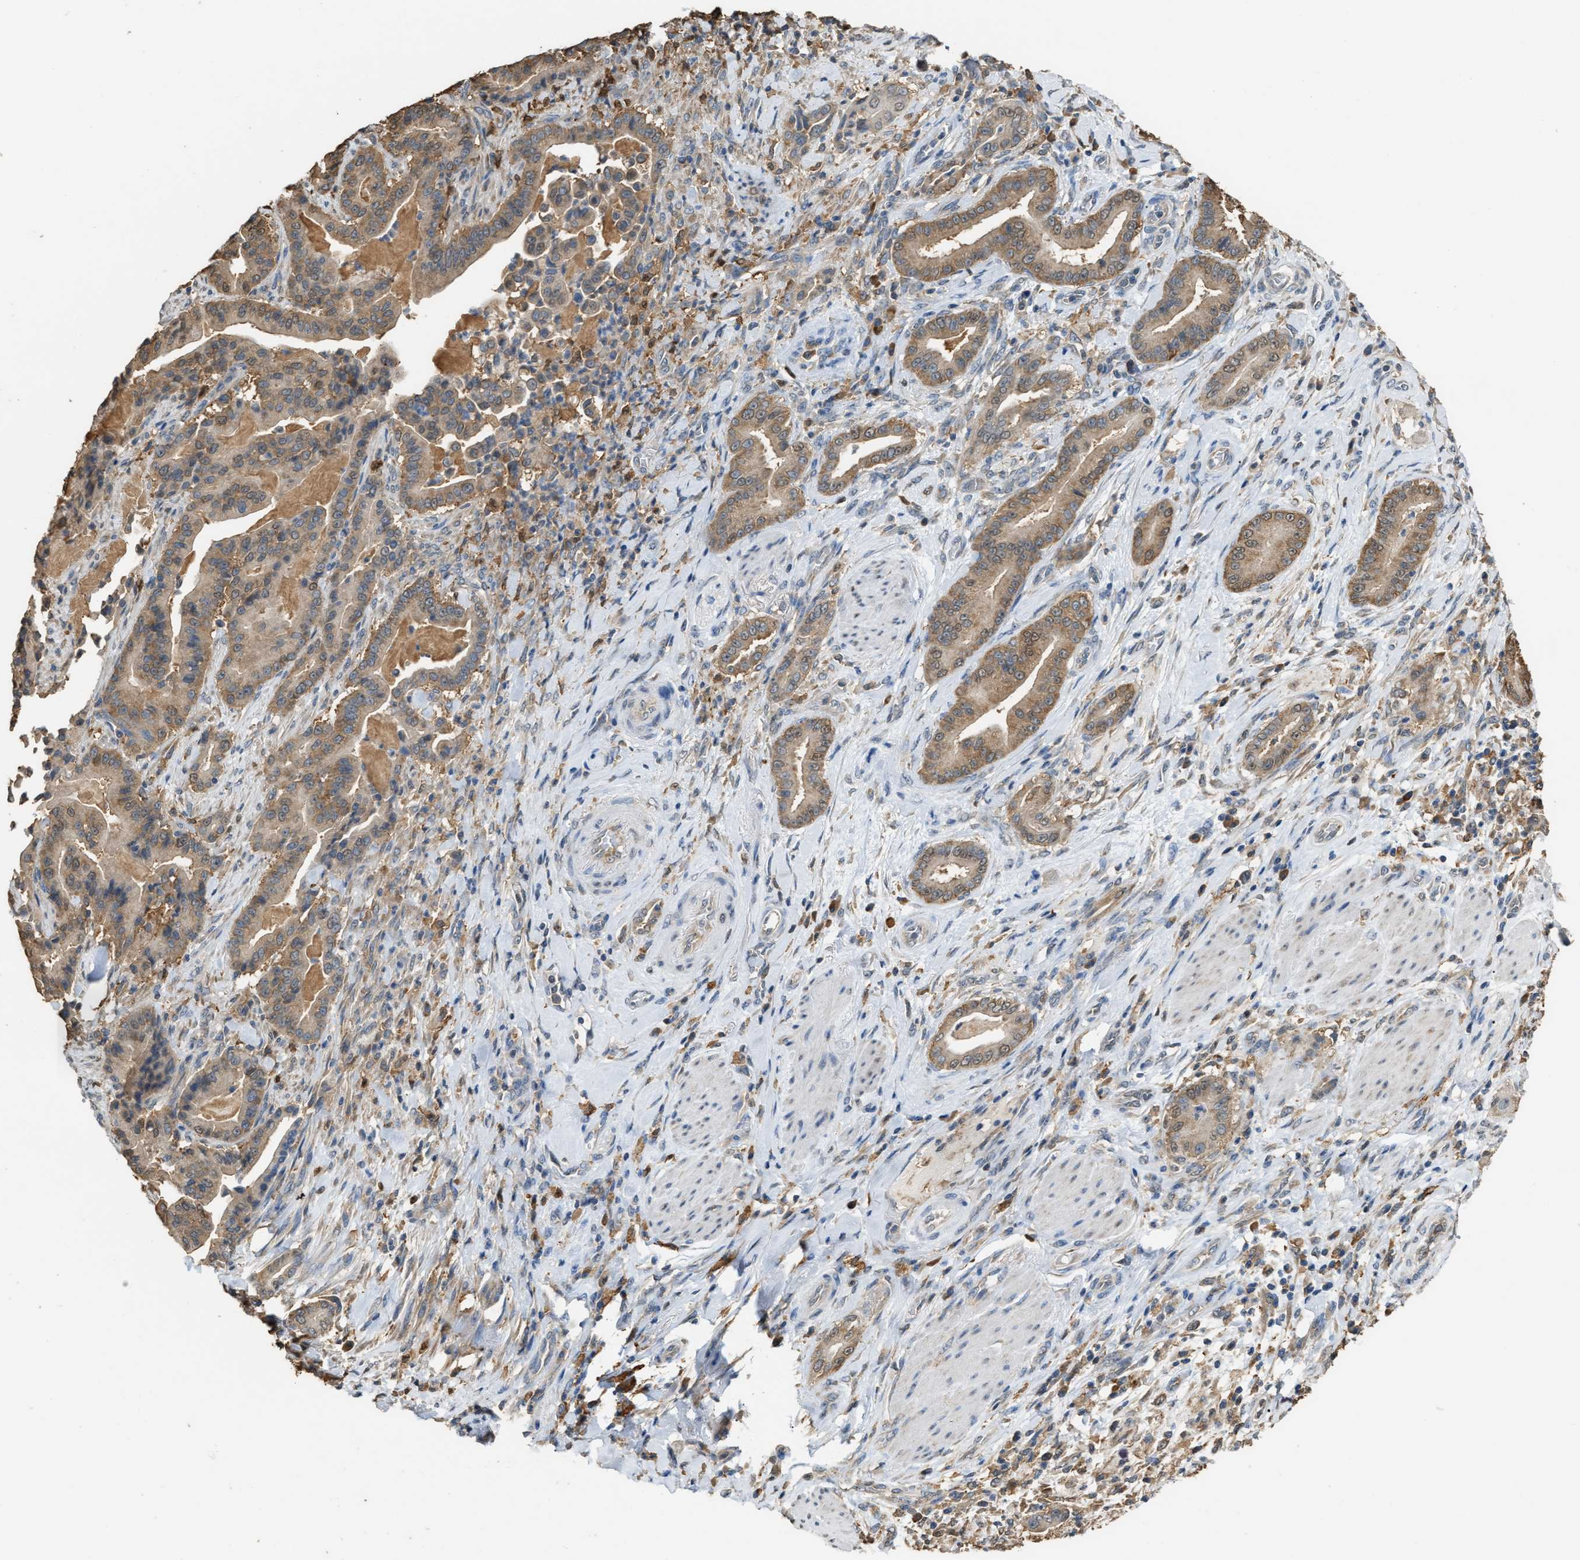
{"staining": {"intensity": "moderate", "quantity": ">75%", "location": "cytoplasmic/membranous"}, "tissue": "pancreatic cancer", "cell_type": "Tumor cells", "image_type": "cancer", "snomed": [{"axis": "morphology", "description": "Normal tissue, NOS"}, {"axis": "morphology", "description": "Adenocarcinoma, NOS"}, {"axis": "topography", "description": "Pancreas"}], "caption": "Brown immunohistochemical staining in pancreatic cancer (adenocarcinoma) displays moderate cytoplasmic/membranous staining in about >75% of tumor cells.", "gene": "GCN1", "patient": {"sex": "male", "age": 63}}